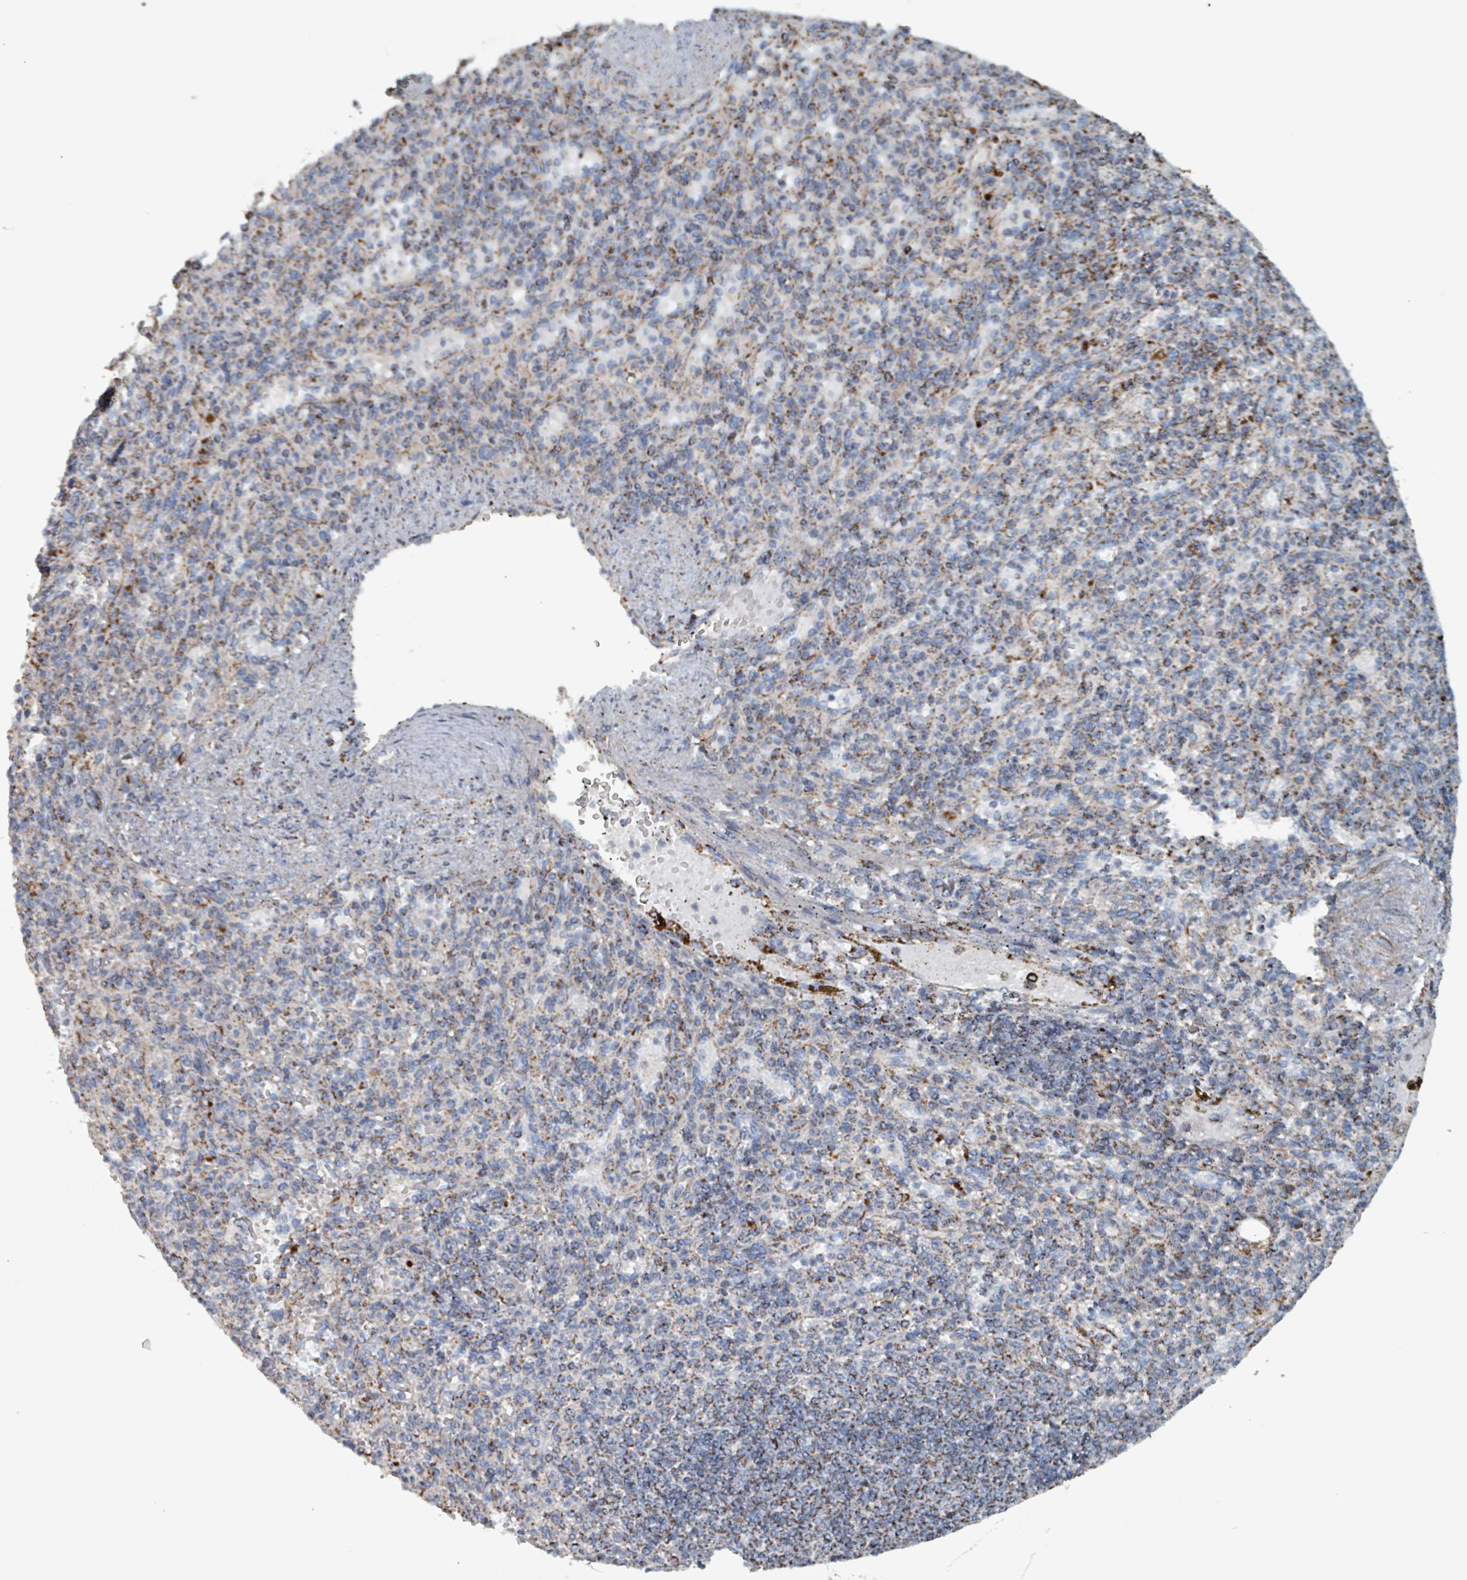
{"staining": {"intensity": "moderate", "quantity": "<25%", "location": "cytoplasmic/membranous"}, "tissue": "spleen", "cell_type": "Cells in red pulp", "image_type": "normal", "snomed": [{"axis": "morphology", "description": "Normal tissue, NOS"}, {"axis": "topography", "description": "Spleen"}], "caption": "Cells in red pulp demonstrate low levels of moderate cytoplasmic/membranous expression in approximately <25% of cells in unremarkable human spleen.", "gene": "ABHD18", "patient": {"sex": "female", "age": 74}}